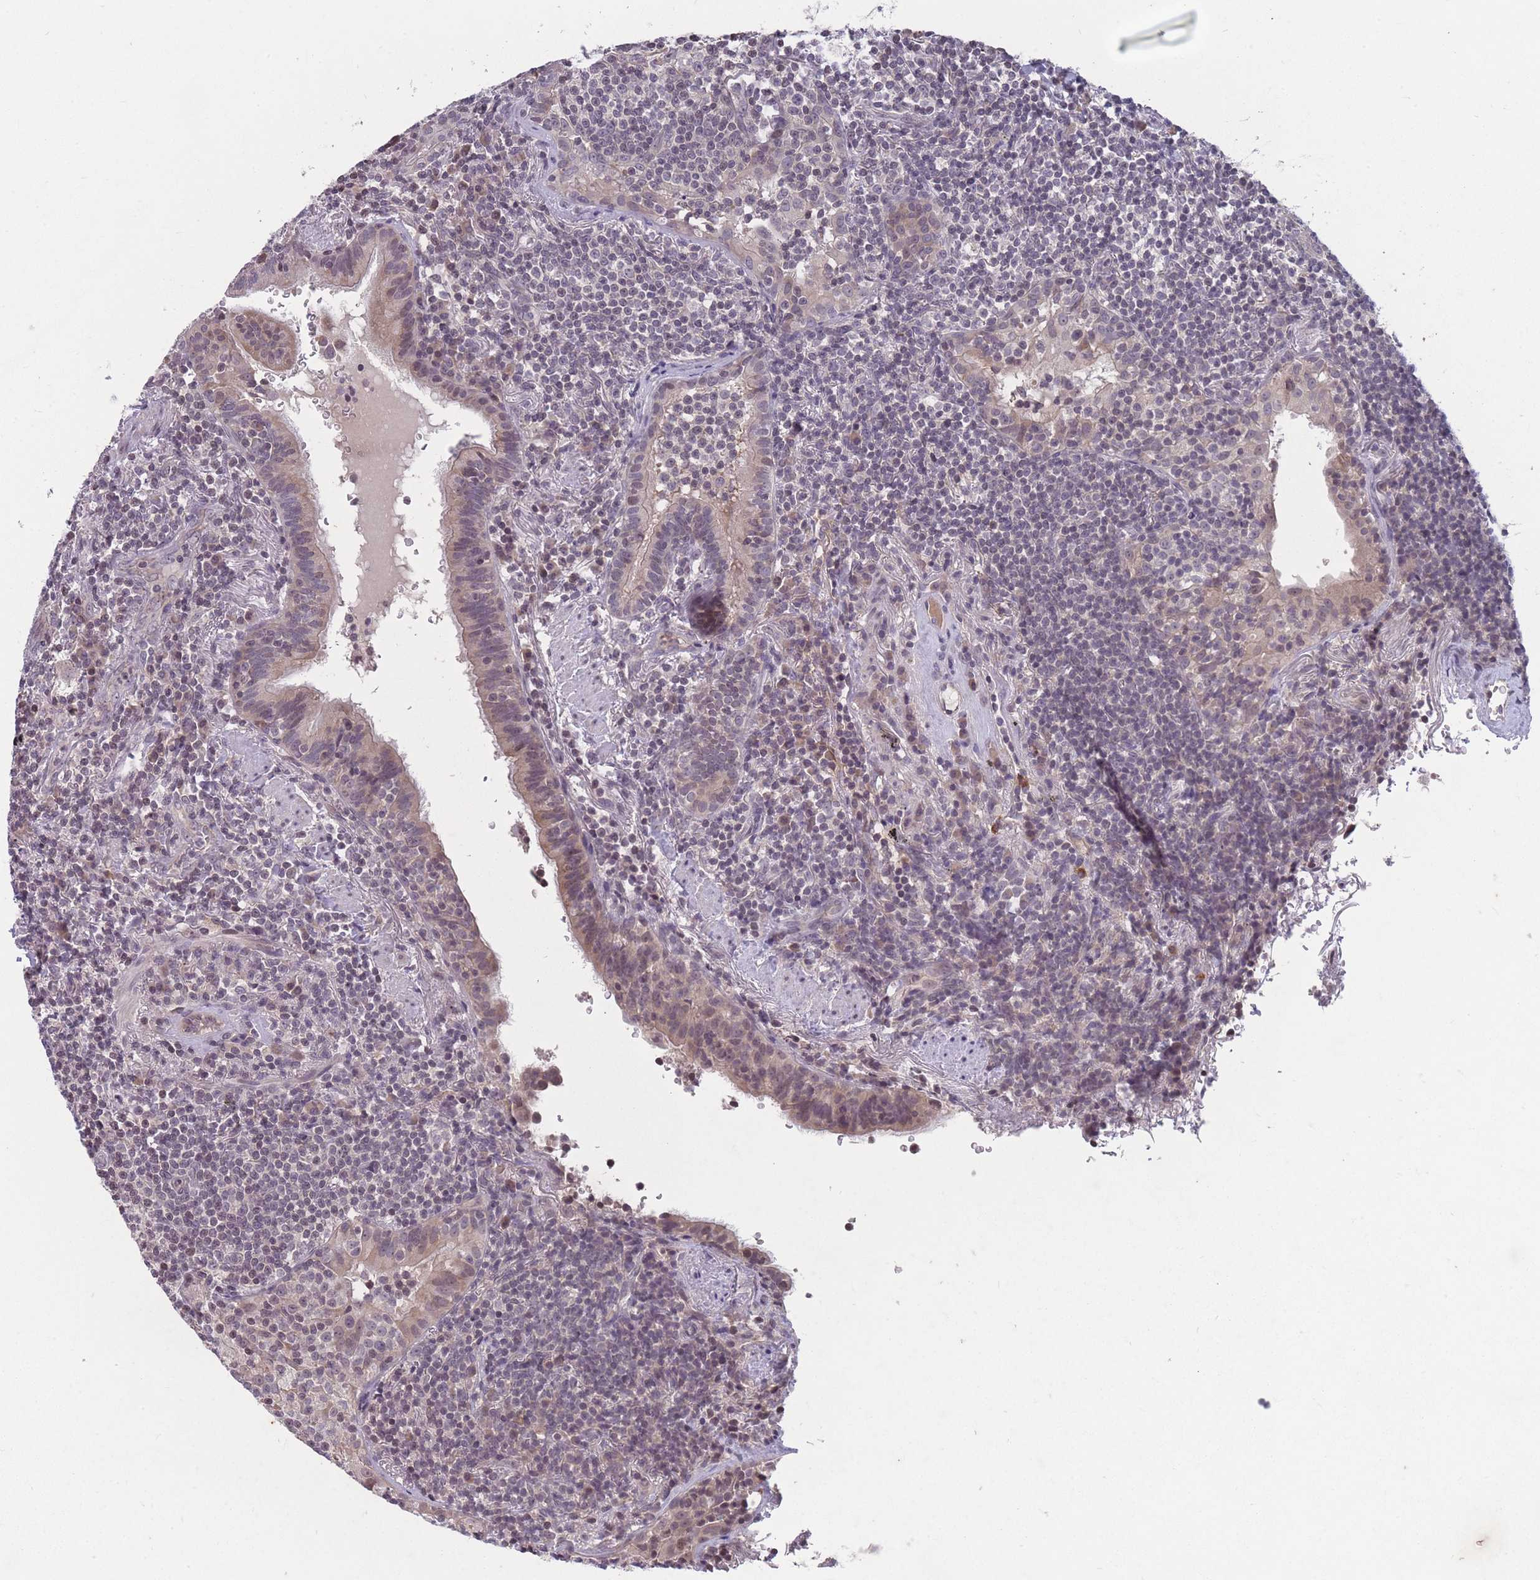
{"staining": {"intensity": "negative", "quantity": "none", "location": "none"}, "tissue": "lymphoma", "cell_type": "Tumor cells", "image_type": "cancer", "snomed": [{"axis": "morphology", "description": "Malignant lymphoma, non-Hodgkin's type, Low grade"}, {"axis": "topography", "description": "Lung"}], "caption": "IHC of human malignant lymphoma, non-Hodgkin's type (low-grade) demonstrates no staining in tumor cells.", "gene": "GGT5", "patient": {"sex": "female", "age": 71}}